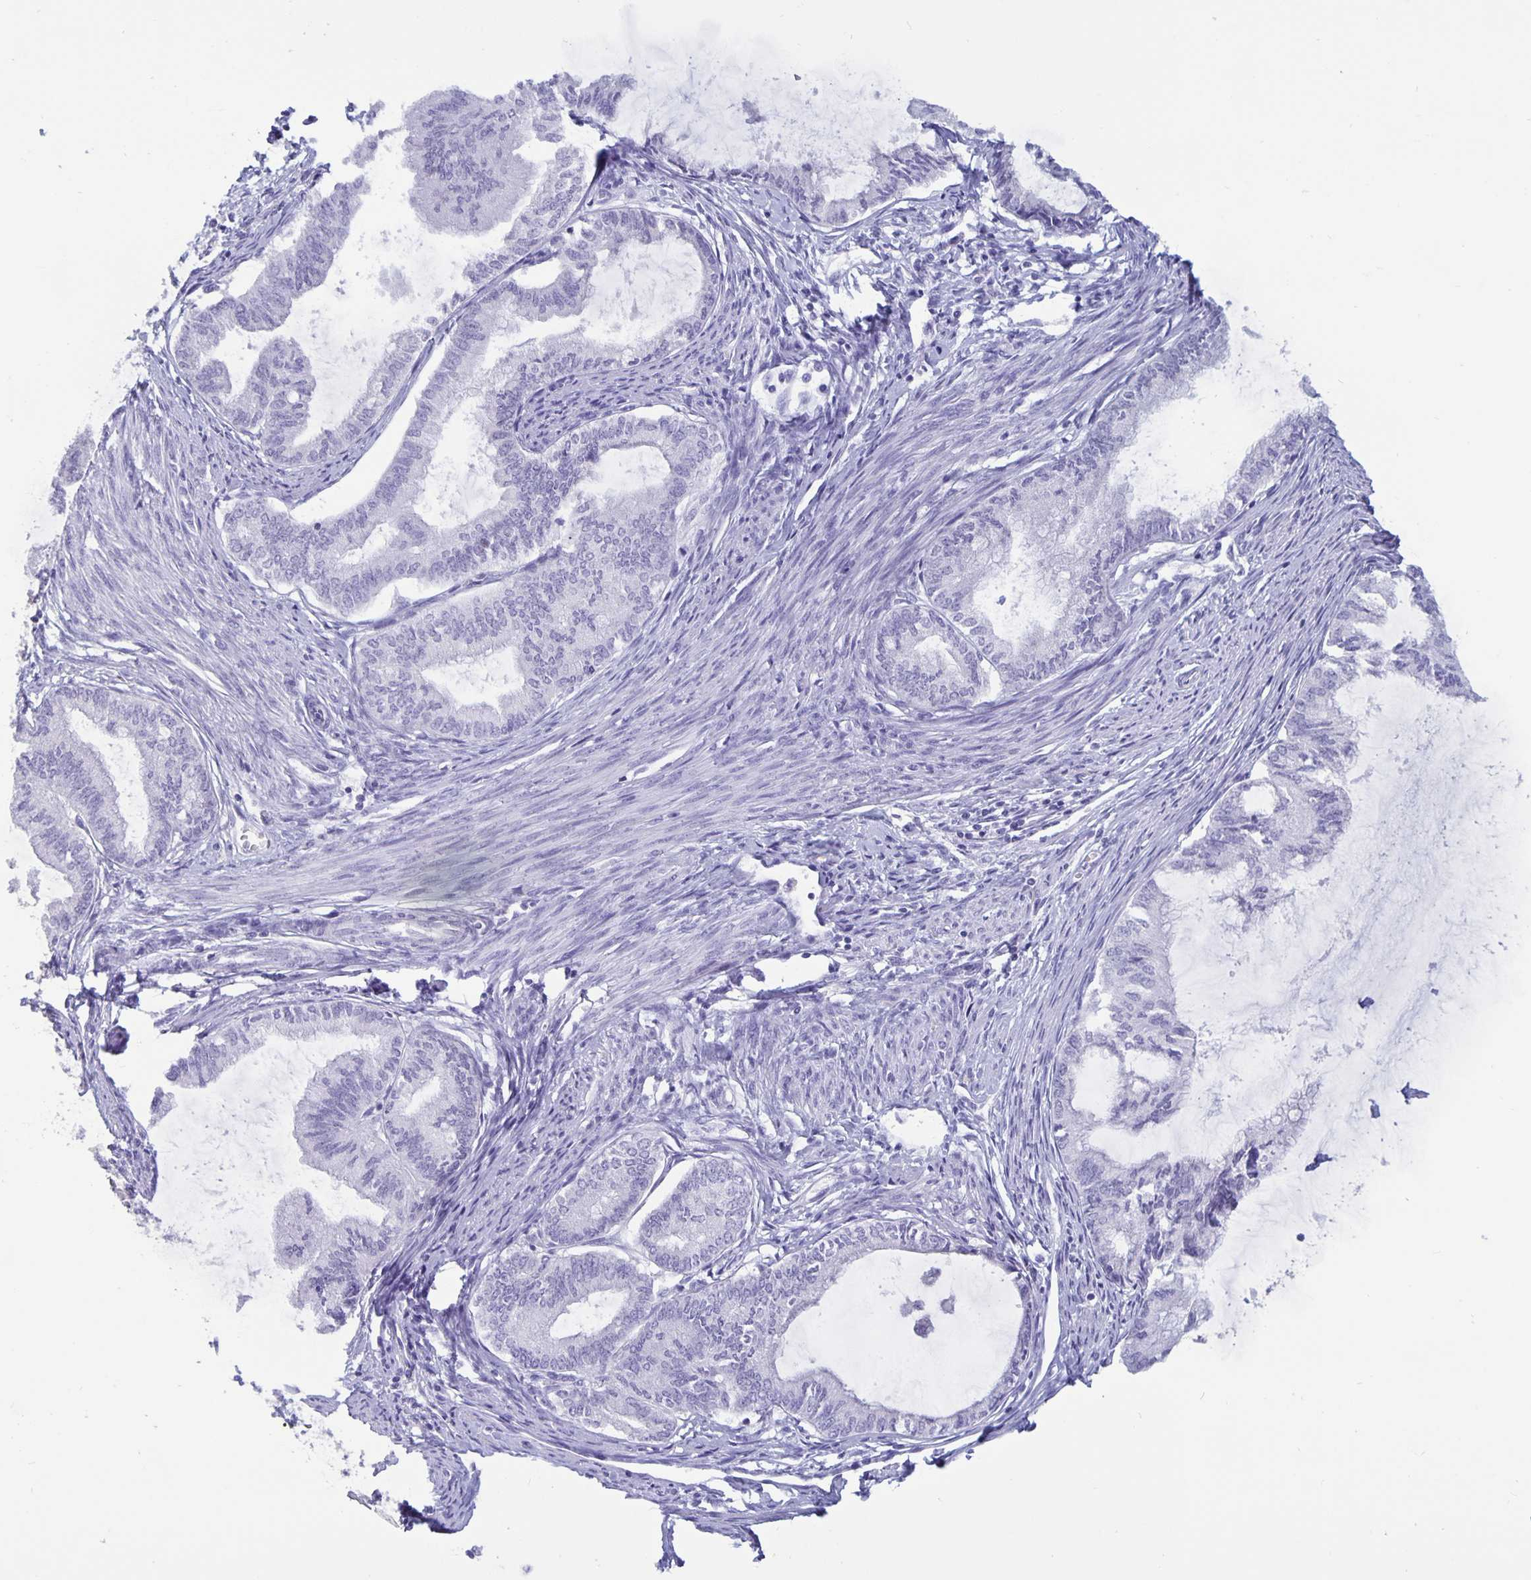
{"staining": {"intensity": "negative", "quantity": "none", "location": "none"}, "tissue": "endometrial cancer", "cell_type": "Tumor cells", "image_type": "cancer", "snomed": [{"axis": "morphology", "description": "Adenocarcinoma, NOS"}, {"axis": "topography", "description": "Endometrium"}], "caption": "IHC image of neoplastic tissue: endometrial adenocarcinoma stained with DAB shows no significant protein expression in tumor cells. Brightfield microscopy of IHC stained with DAB (3,3'-diaminobenzidine) (brown) and hematoxylin (blue), captured at high magnification.", "gene": "BPIFA3", "patient": {"sex": "female", "age": 86}}